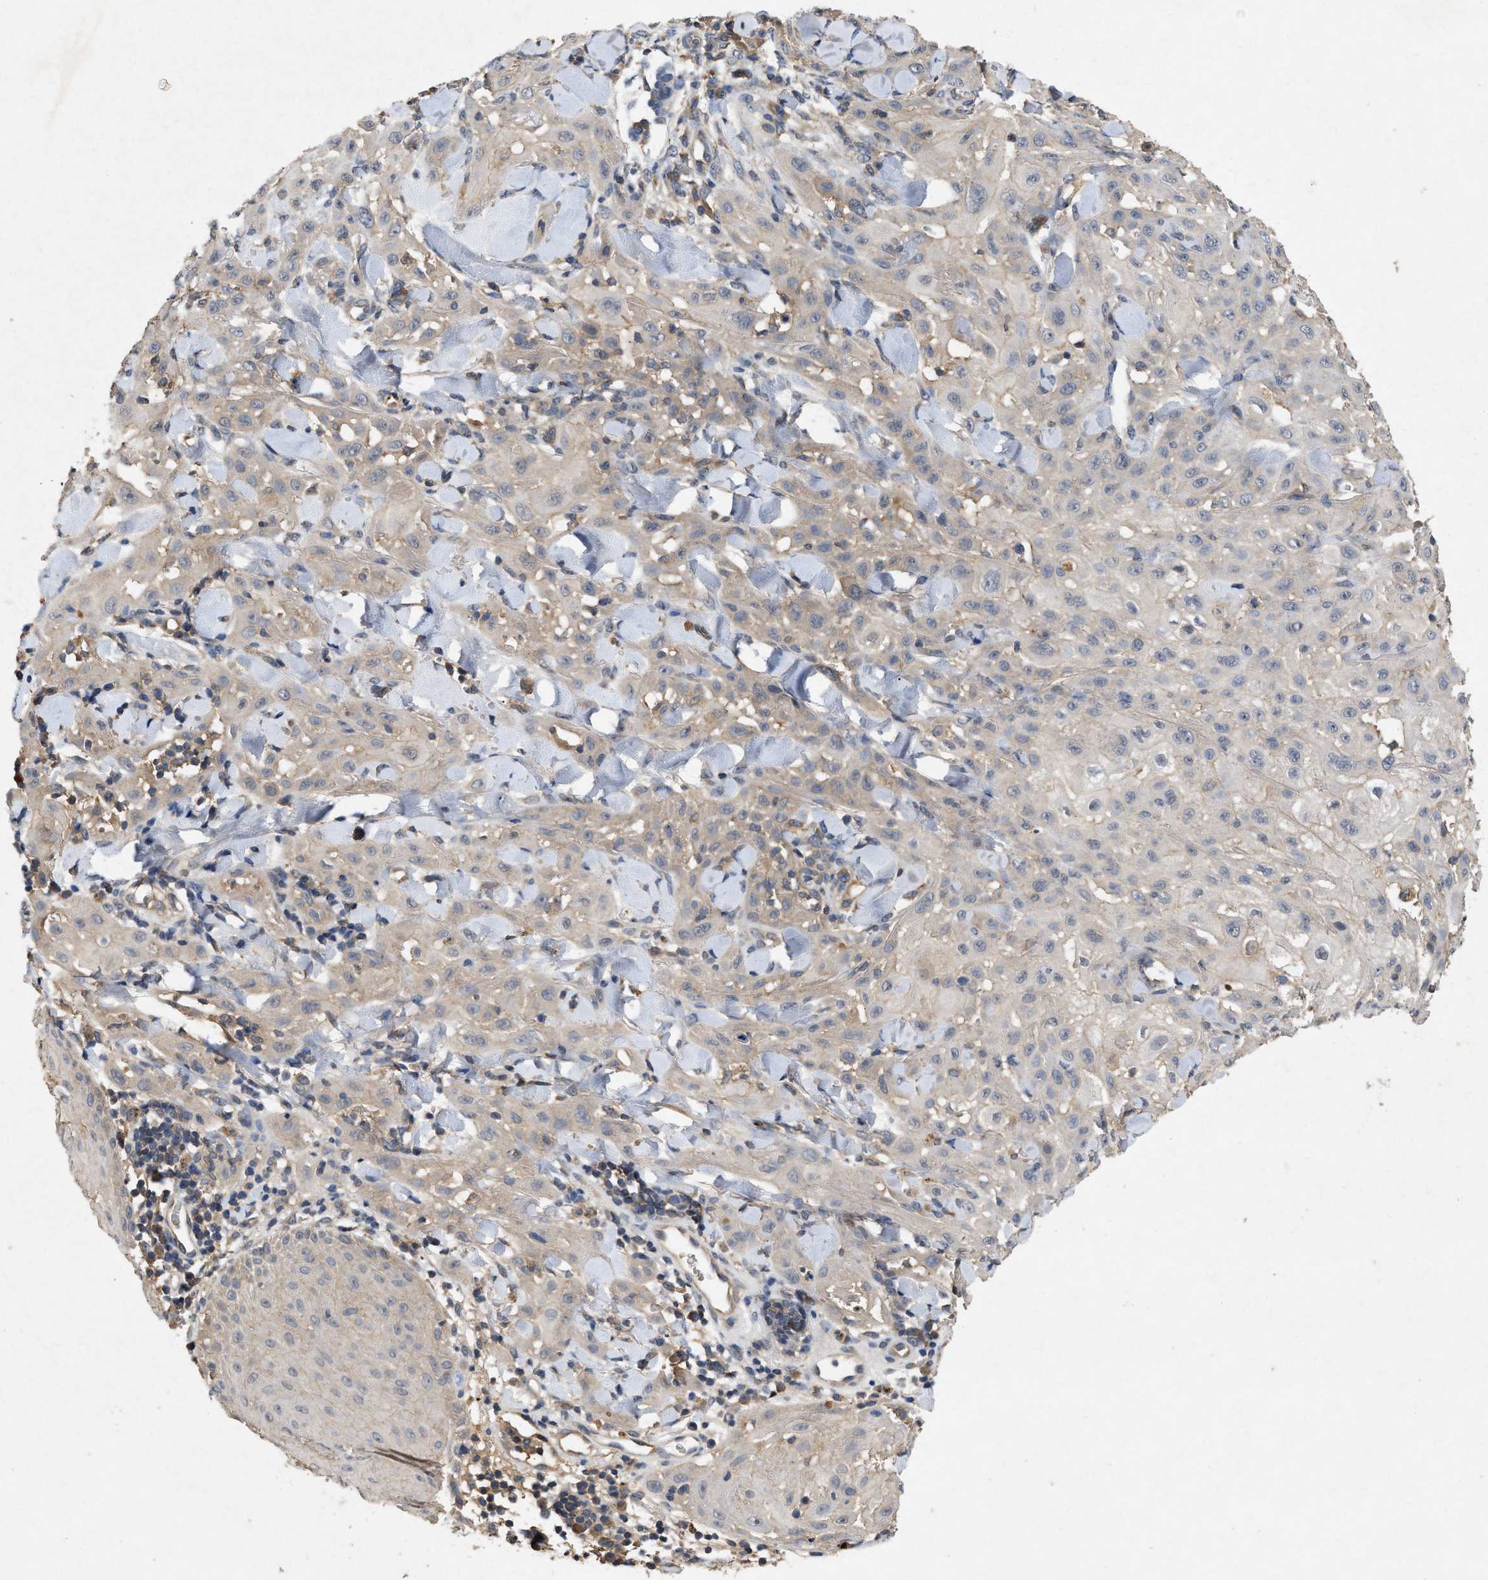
{"staining": {"intensity": "weak", "quantity": "<25%", "location": "cytoplasmic/membranous"}, "tissue": "skin cancer", "cell_type": "Tumor cells", "image_type": "cancer", "snomed": [{"axis": "morphology", "description": "Squamous cell carcinoma, NOS"}, {"axis": "topography", "description": "Skin"}], "caption": "This is an immunohistochemistry (IHC) photomicrograph of human squamous cell carcinoma (skin). There is no positivity in tumor cells.", "gene": "LPAR2", "patient": {"sex": "male", "age": 24}}